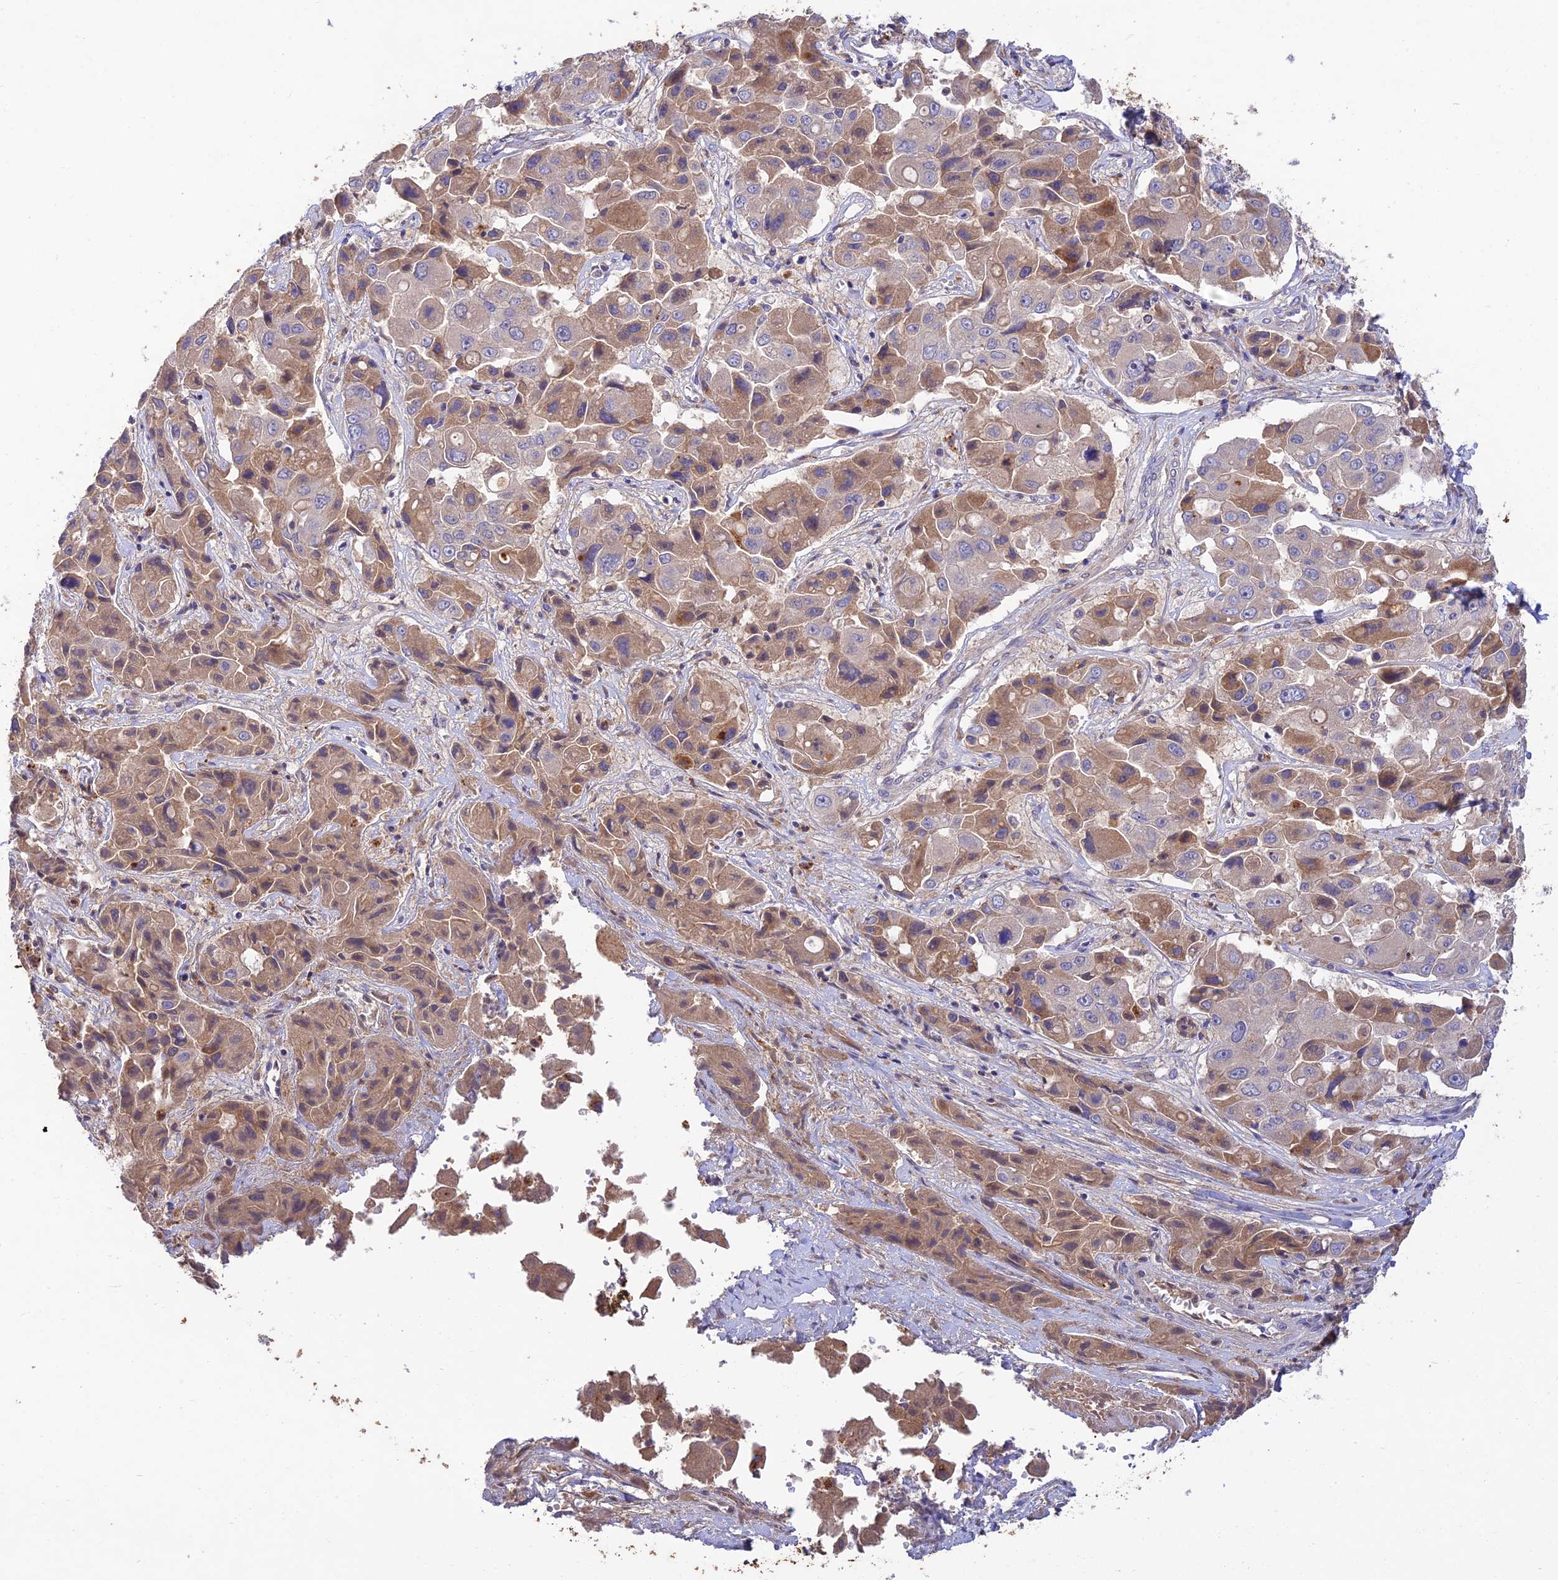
{"staining": {"intensity": "moderate", "quantity": "<25%", "location": "cytoplasmic/membranous"}, "tissue": "liver cancer", "cell_type": "Tumor cells", "image_type": "cancer", "snomed": [{"axis": "morphology", "description": "Cholangiocarcinoma"}, {"axis": "topography", "description": "Liver"}], "caption": "Protein staining of liver cholangiocarcinoma tissue shows moderate cytoplasmic/membranous staining in approximately <25% of tumor cells.", "gene": "ACSM5", "patient": {"sex": "male", "age": 67}}